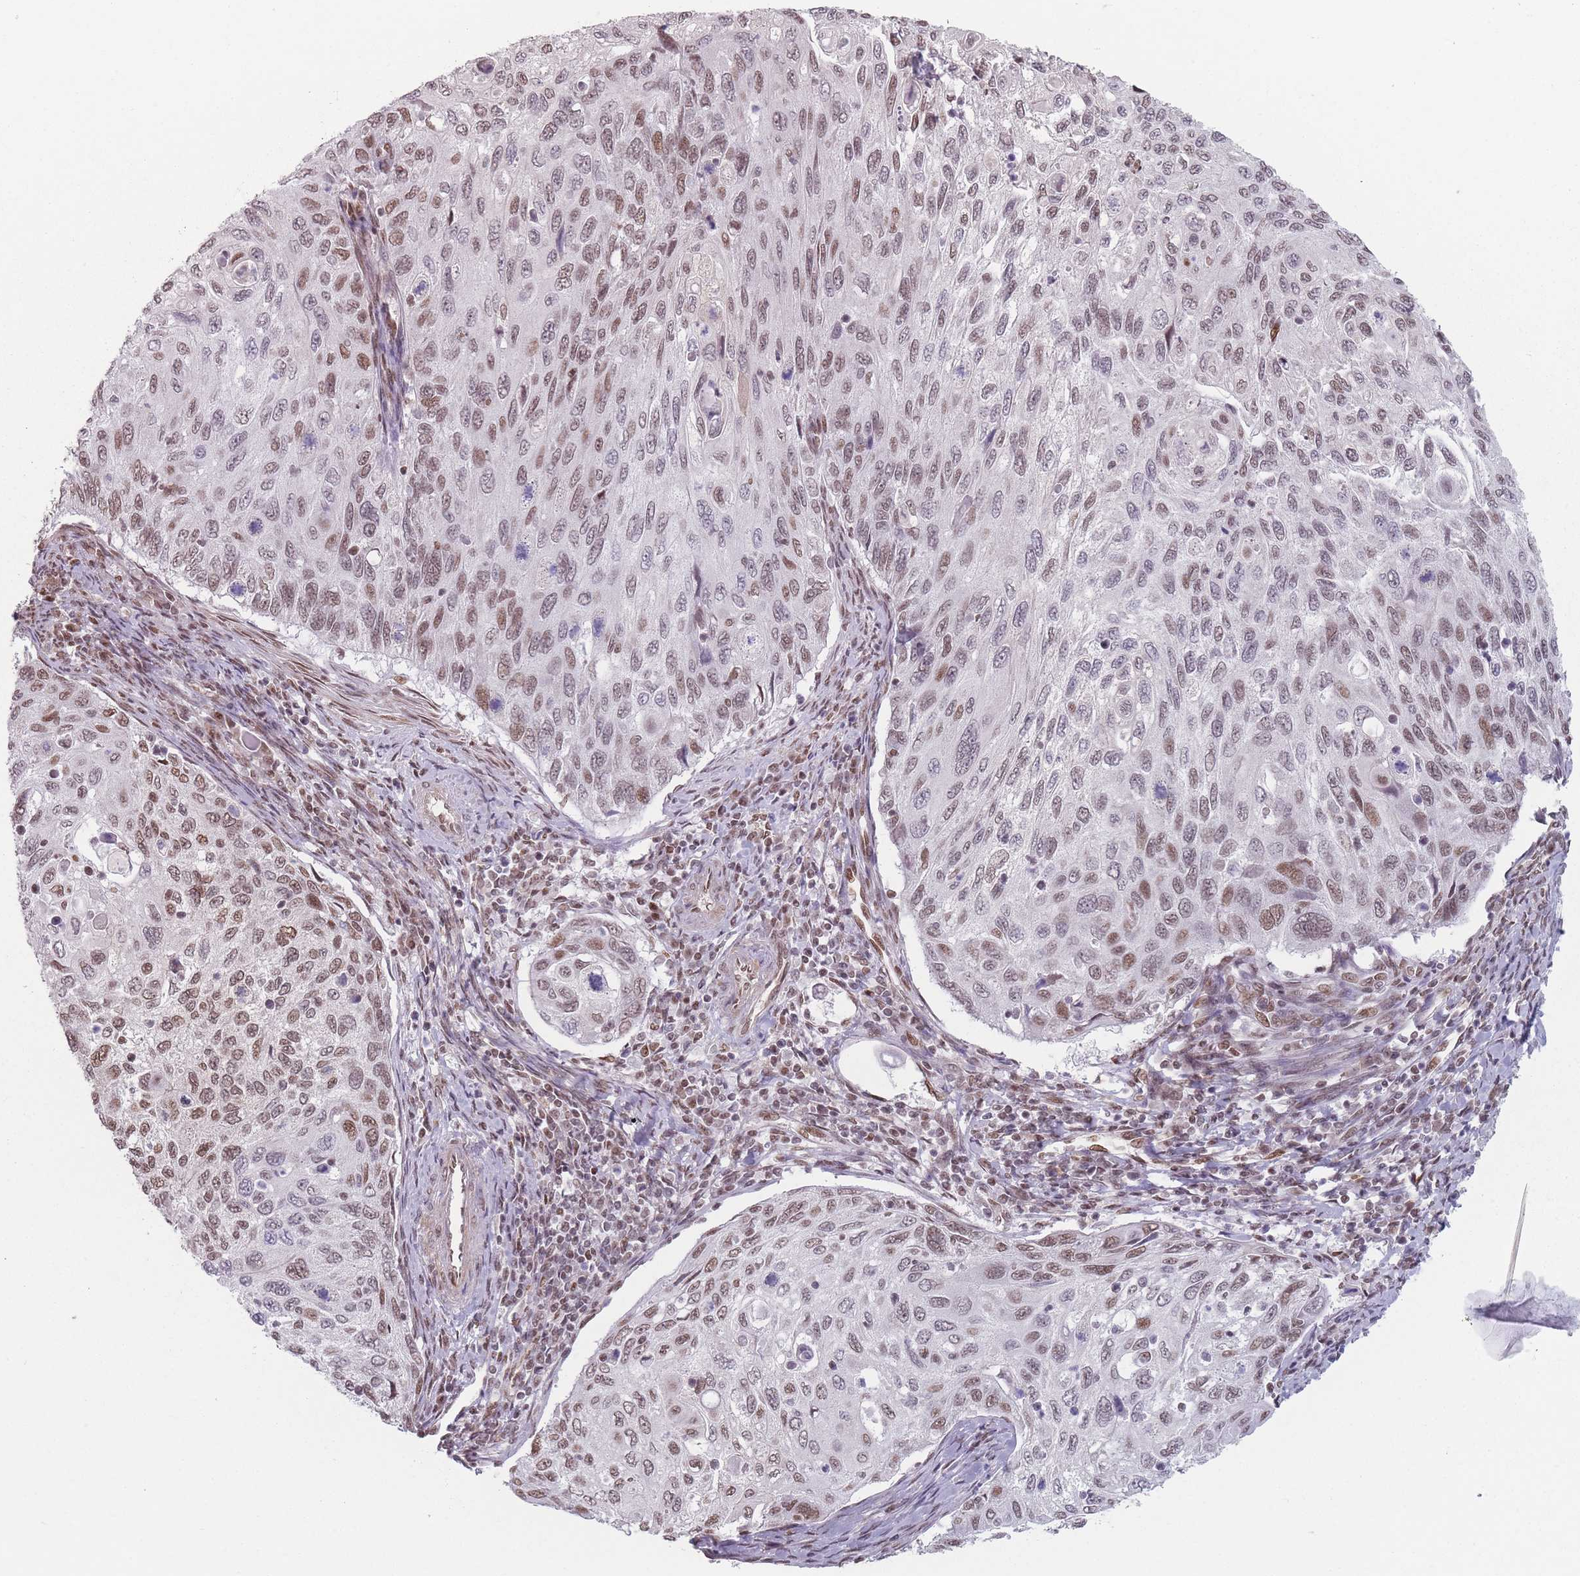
{"staining": {"intensity": "moderate", "quantity": ">75%", "location": "nuclear"}, "tissue": "cervical cancer", "cell_type": "Tumor cells", "image_type": "cancer", "snomed": [{"axis": "morphology", "description": "Squamous cell carcinoma, NOS"}, {"axis": "topography", "description": "Cervix"}], "caption": "This histopathology image displays cervical squamous cell carcinoma stained with immunohistochemistry (IHC) to label a protein in brown. The nuclear of tumor cells show moderate positivity for the protein. Nuclei are counter-stained blue.", "gene": "SH3BGRL2", "patient": {"sex": "female", "age": 70}}